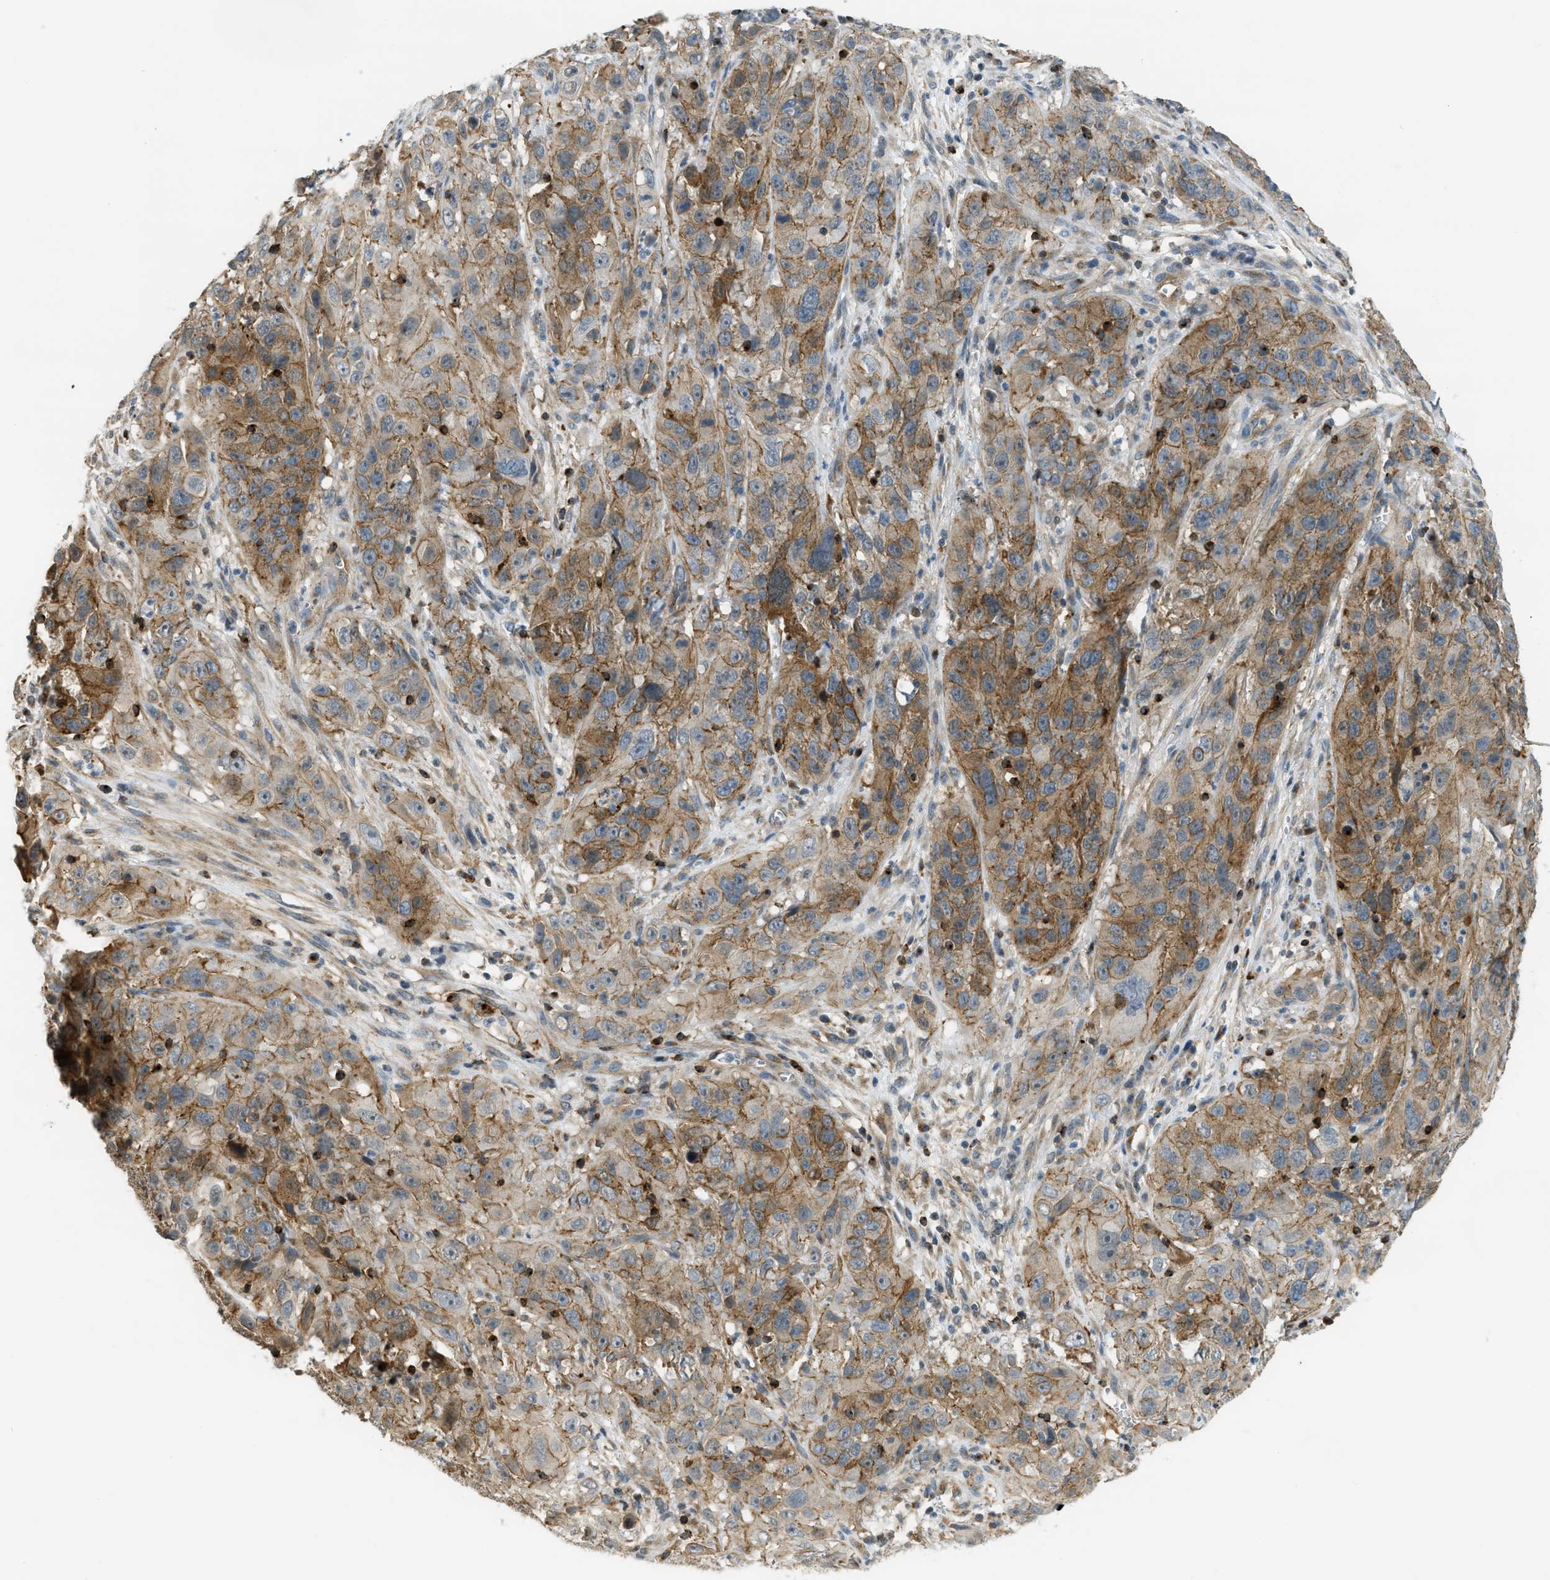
{"staining": {"intensity": "moderate", "quantity": ">75%", "location": "cytoplasmic/membranous"}, "tissue": "cervical cancer", "cell_type": "Tumor cells", "image_type": "cancer", "snomed": [{"axis": "morphology", "description": "Squamous cell carcinoma, NOS"}, {"axis": "topography", "description": "Cervix"}], "caption": "This image reveals immunohistochemistry staining of cervical squamous cell carcinoma, with medium moderate cytoplasmic/membranous expression in about >75% of tumor cells.", "gene": "KIAA1671", "patient": {"sex": "female", "age": 32}}